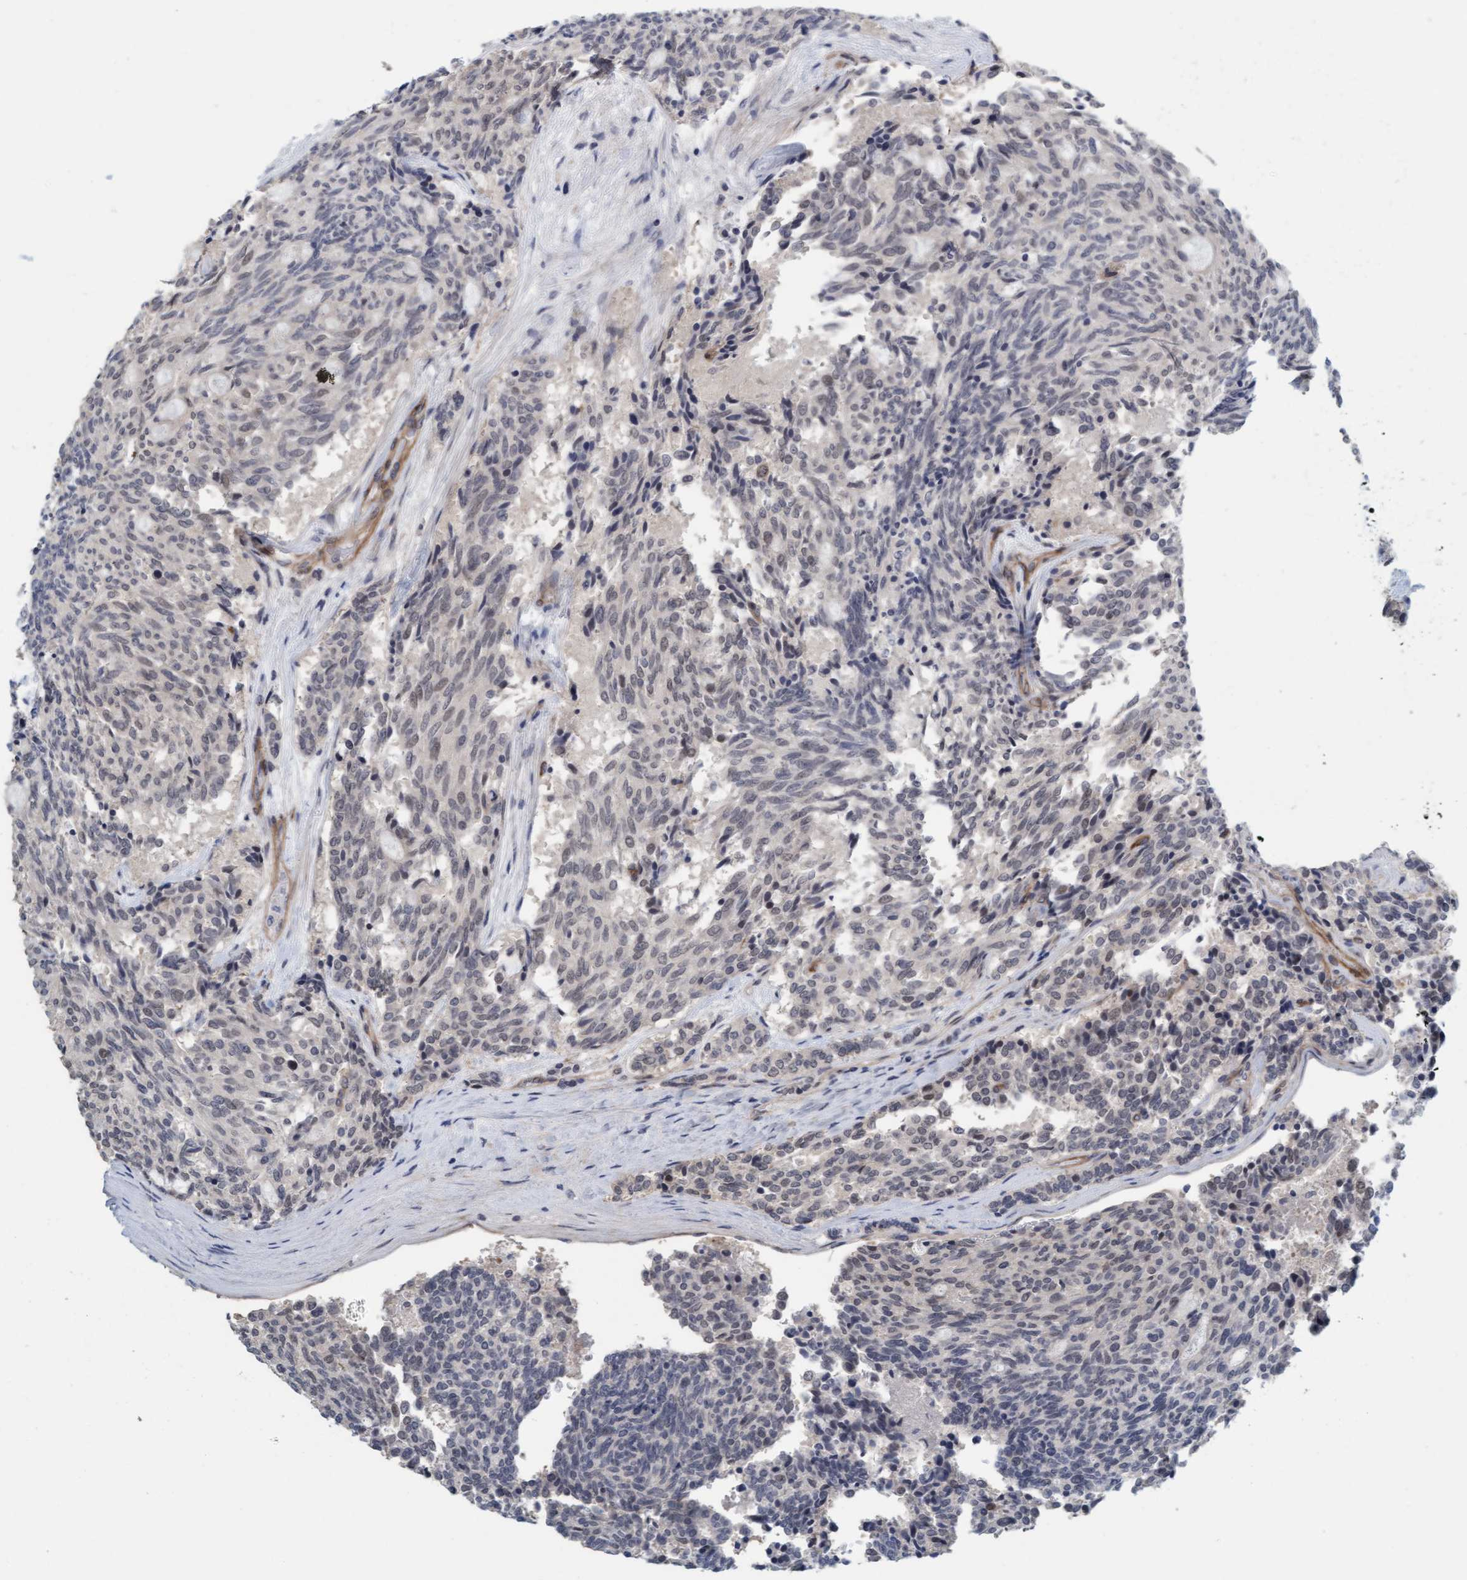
{"staining": {"intensity": "negative", "quantity": "none", "location": "none"}, "tissue": "carcinoid", "cell_type": "Tumor cells", "image_type": "cancer", "snomed": [{"axis": "morphology", "description": "Carcinoid, malignant, NOS"}, {"axis": "topography", "description": "Pancreas"}], "caption": "High magnification brightfield microscopy of carcinoid (malignant) stained with DAB (brown) and counterstained with hematoxylin (blue): tumor cells show no significant staining.", "gene": "TSTD2", "patient": {"sex": "female", "age": 54}}